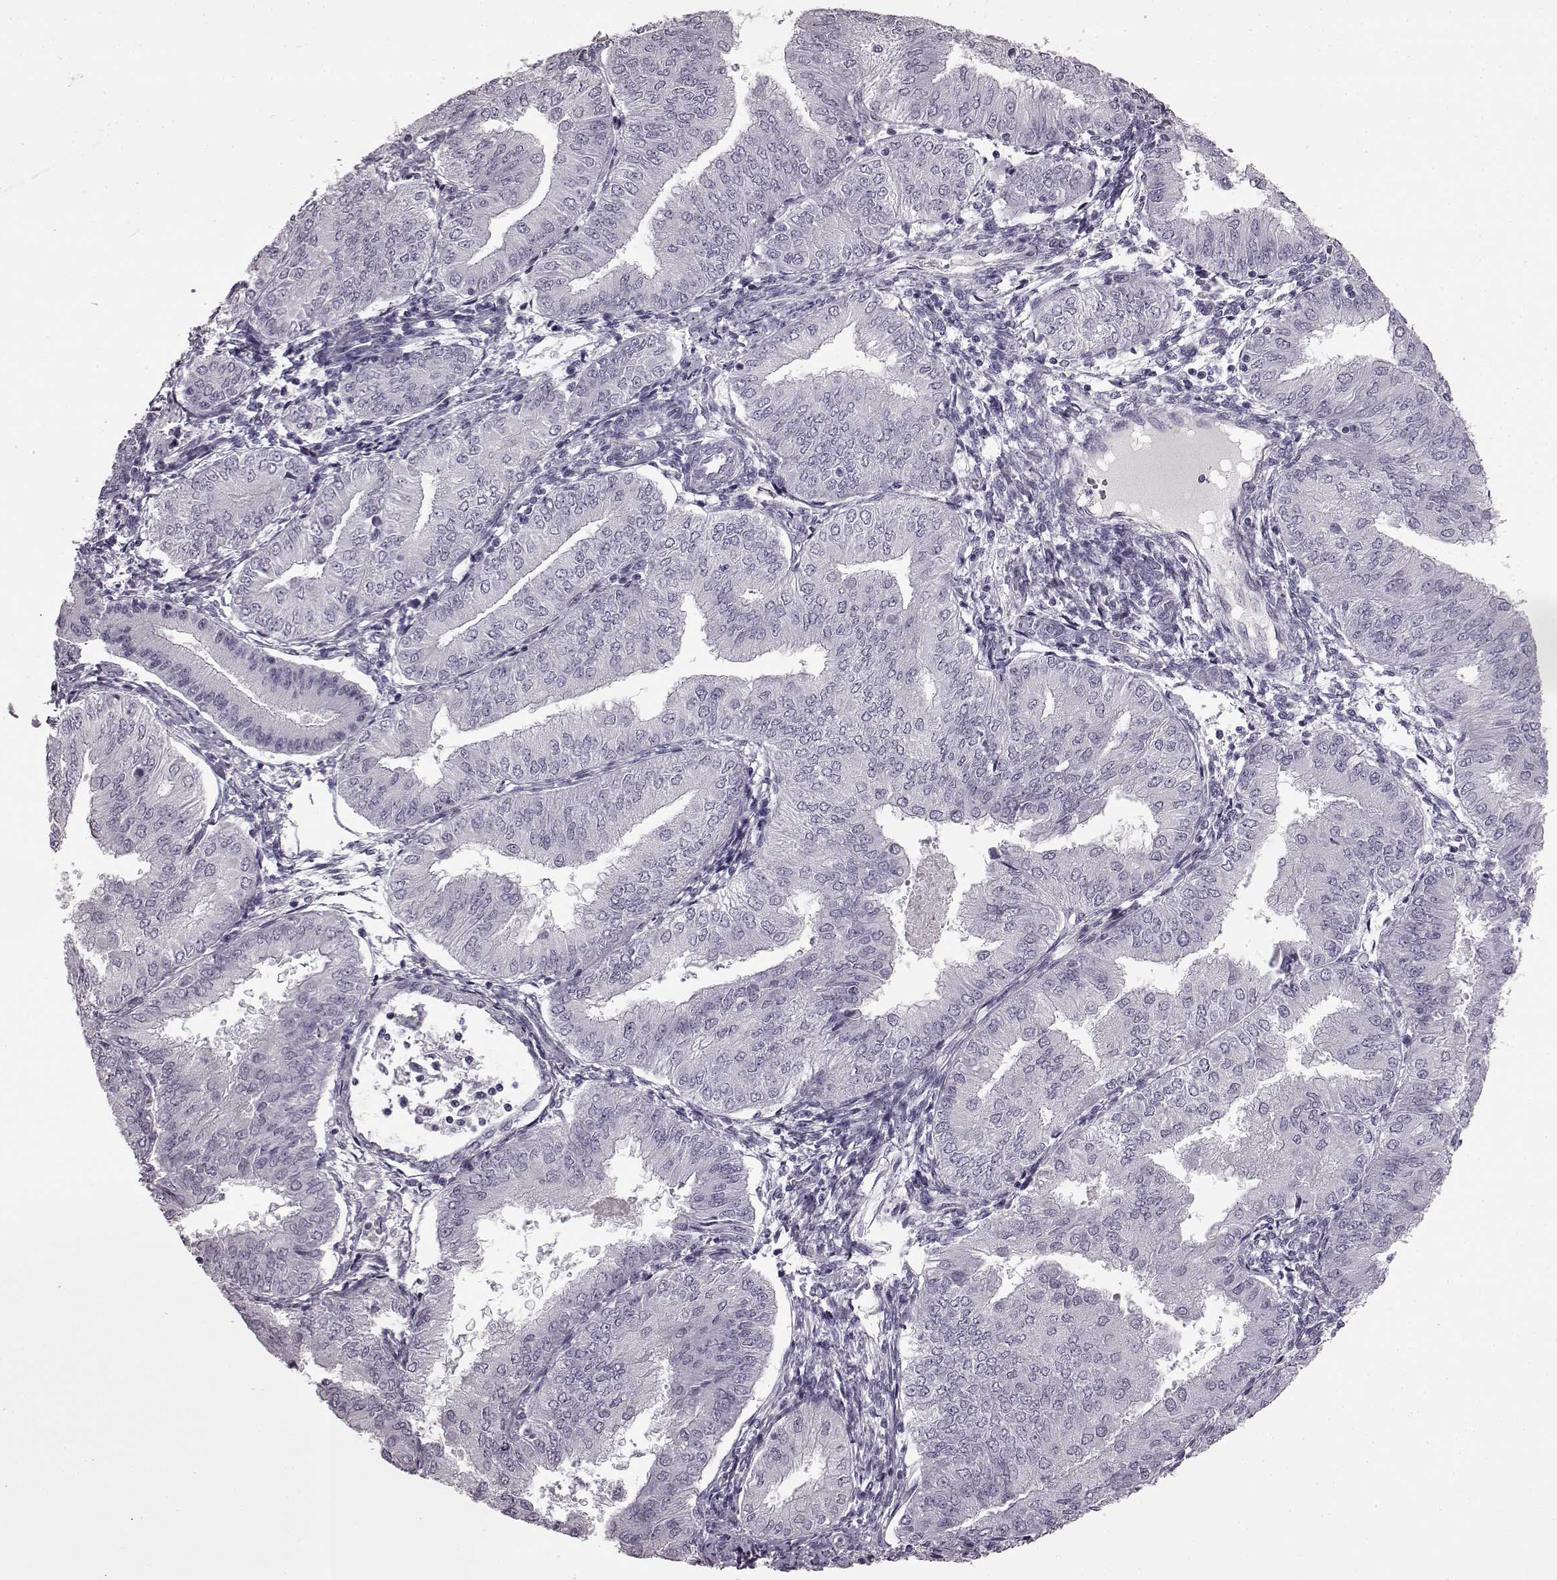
{"staining": {"intensity": "negative", "quantity": "none", "location": "none"}, "tissue": "endometrial cancer", "cell_type": "Tumor cells", "image_type": "cancer", "snomed": [{"axis": "morphology", "description": "Adenocarcinoma, NOS"}, {"axis": "topography", "description": "Endometrium"}], "caption": "This is an immunohistochemistry photomicrograph of human endometrial adenocarcinoma. There is no staining in tumor cells.", "gene": "PRPH2", "patient": {"sex": "female", "age": 53}}